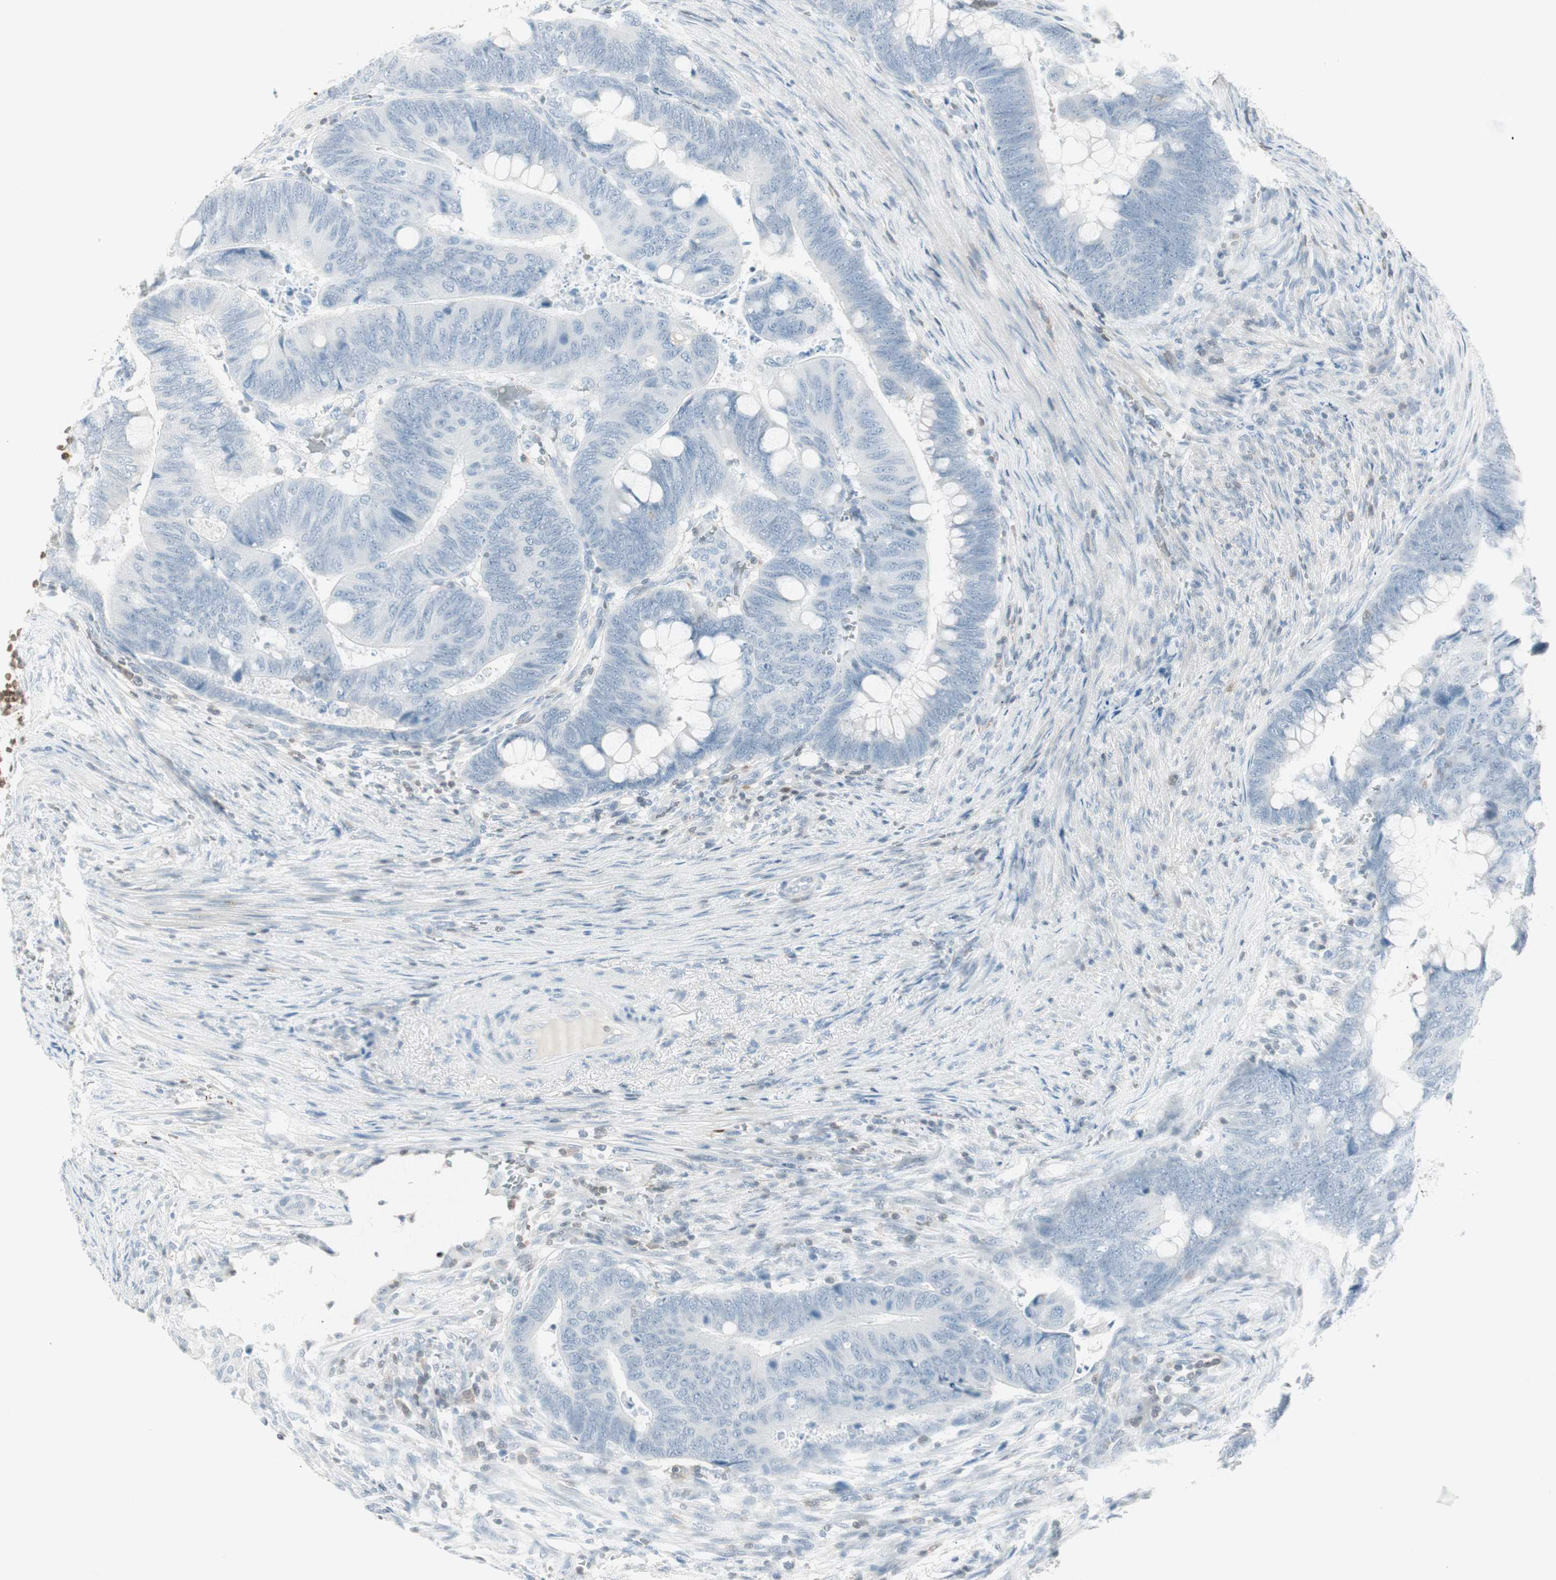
{"staining": {"intensity": "negative", "quantity": "none", "location": "none"}, "tissue": "colorectal cancer", "cell_type": "Tumor cells", "image_type": "cancer", "snomed": [{"axis": "morphology", "description": "Normal tissue, NOS"}, {"axis": "morphology", "description": "Adenocarcinoma, NOS"}, {"axis": "topography", "description": "Rectum"}, {"axis": "topography", "description": "Peripheral nerve tissue"}], "caption": "This is a histopathology image of IHC staining of adenocarcinoma (colorectal), which shows no expression in tumor cells.", "gene": "MAP4K1", "patient": {"sex": "male", "age": 92}}